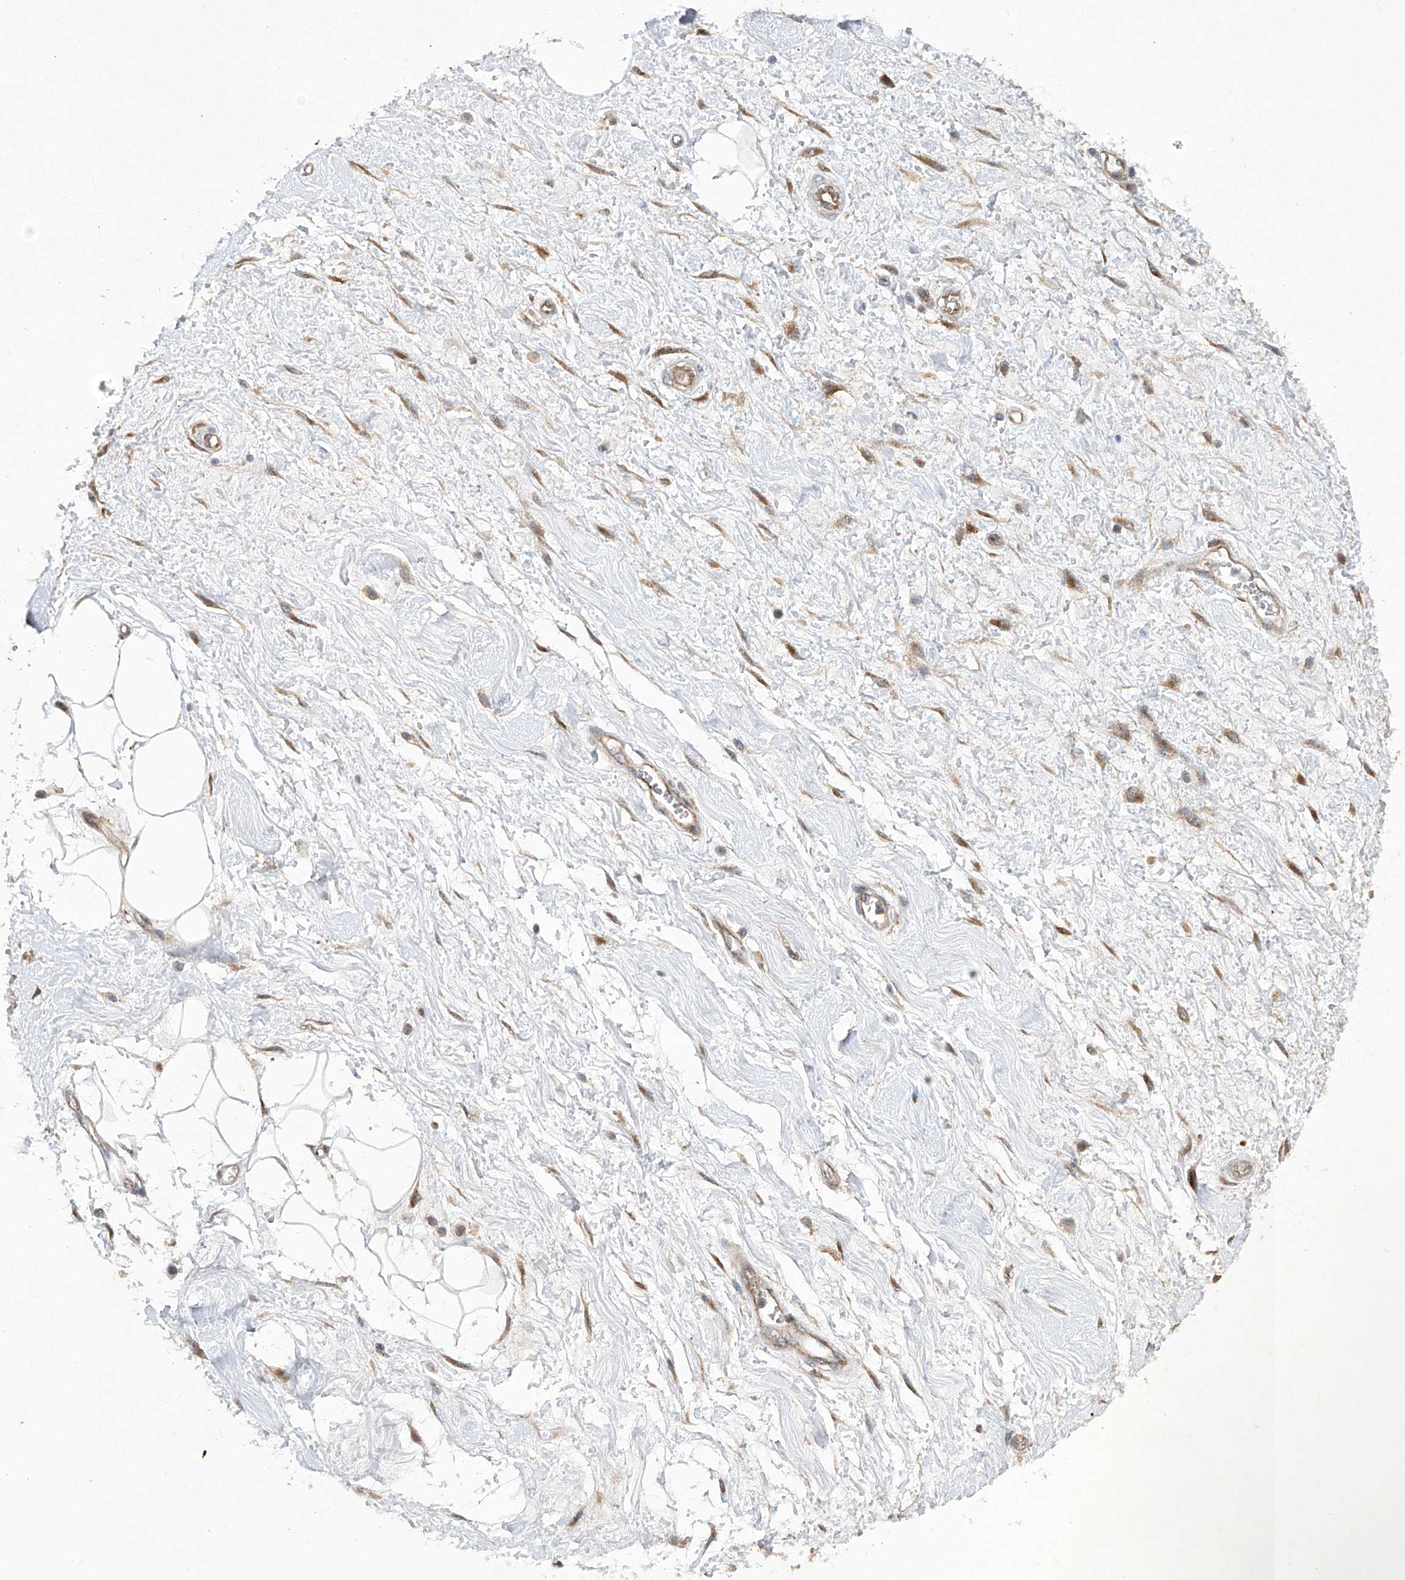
{"staining": {"intensity": "weak", "quantity": "25%-75%", "location": "cytoplasmic/membranous"}, "tissue": "adipose tissue", "cell_type": "Adipocytes", "image_type": "normal", "snomed": [{"axis": "morphology", "description": "Normal tissue, NOS"}, {"axis": "morphology", "description": "Adenocarcinoma, NOS"}, {"axis": "topography", "description": "Pancreas"}, {"axis": "topography", "description": "Peripheral nerve tissue"}], "caption": "Protein analysis of normal adipose tissue demonstrates weak cytoplasmic/membranous expression in approximately 25%-75% of adipocytes. The protein of interest is shown in brown color, while the nuclei are stained blue.", "gene": "CISH", "patient": {"sex": "male", "age": 59}}